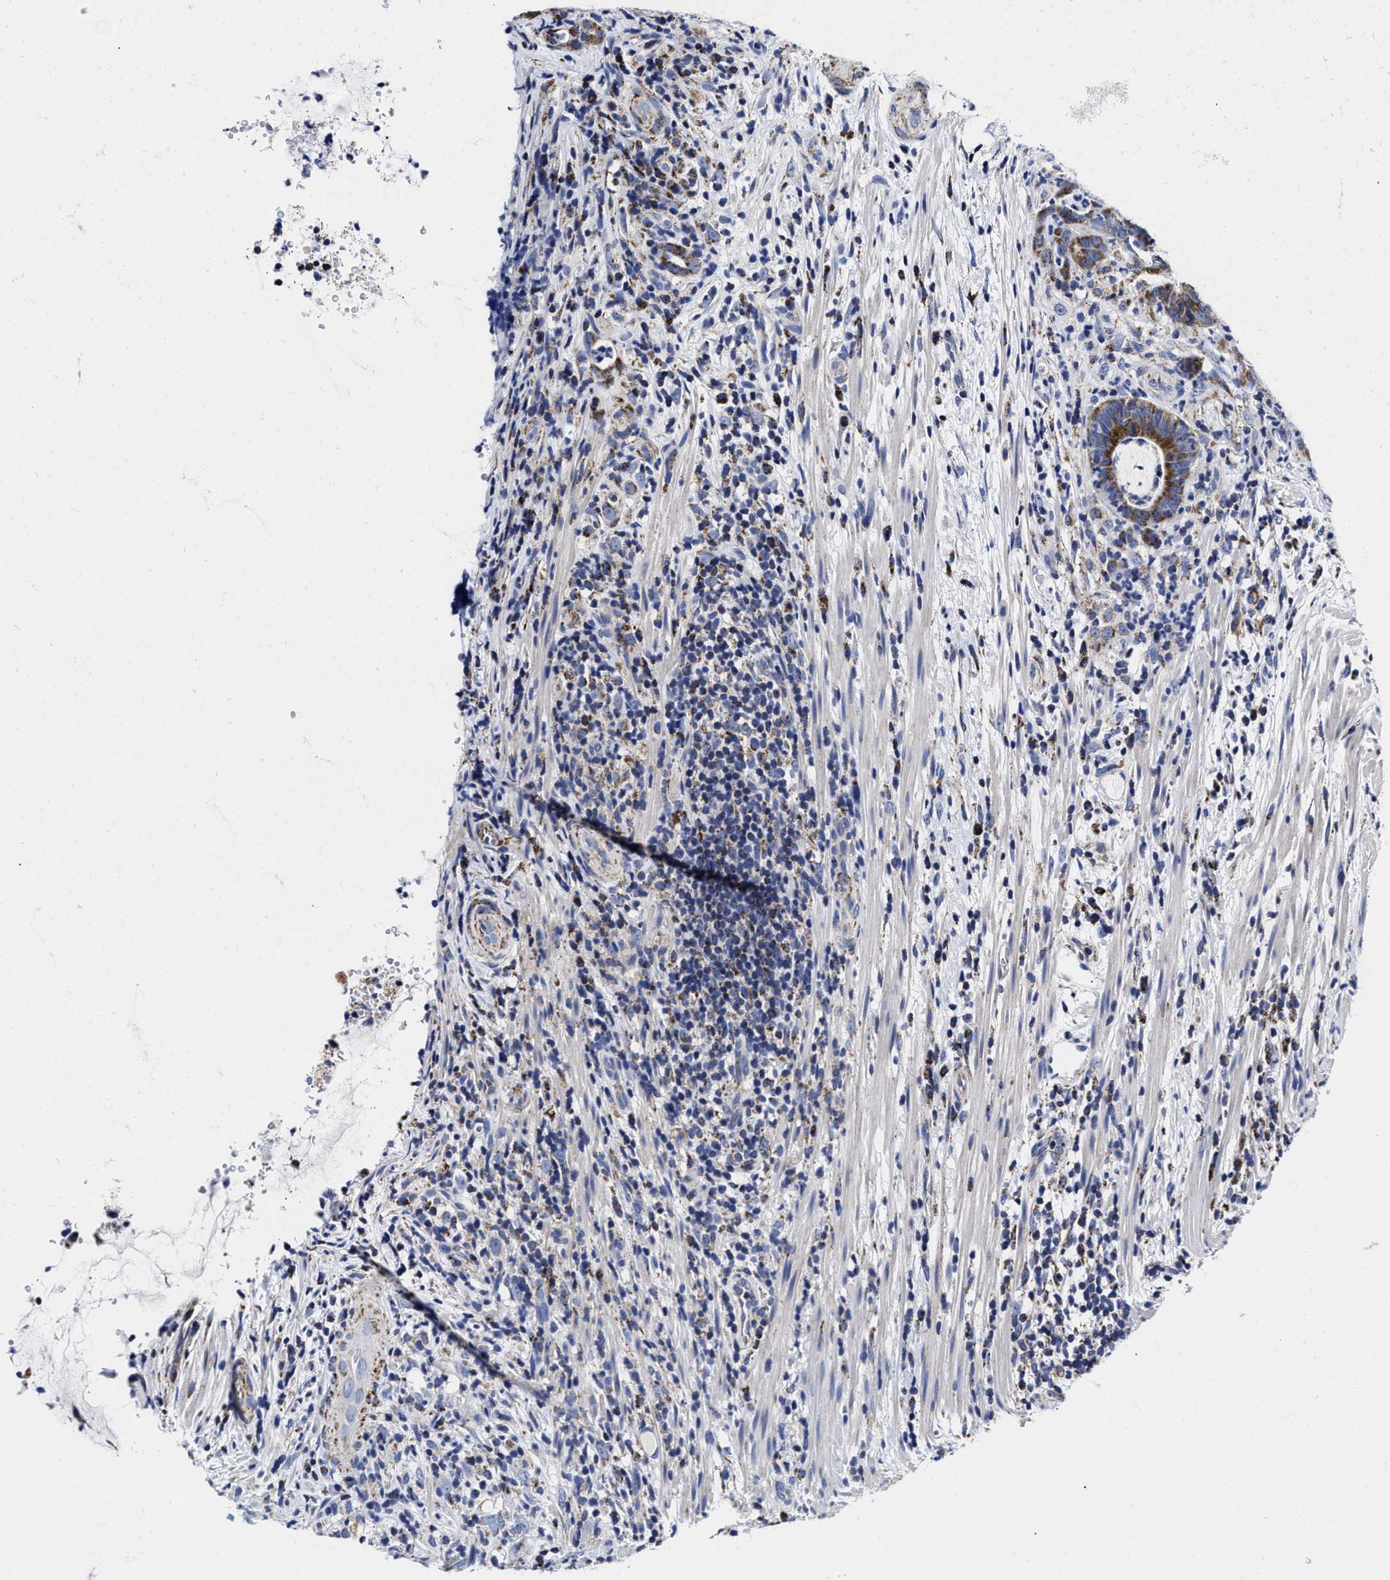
{"staining": {"intensity": "strong", "quantity": ">75%", "location": "cytoplasmic/membranous"}, "tissue": "colorectal cancer", "cell_type": "Tumor cells", "image_type": "cancer", "snomed": [{"axis": "morphology", "description": "Adenocarcinoma, NOS"}, {"axis": "topography", "description": "Colon"}], "caption": "DAB (3,3'-diaminobenzidine) immunohistochemical staining of adenocarcinoma (colorectal) shows strong cytoplasmic/membranous protein expression in approximately >75% of tumor cells.", "gene": "HINT2", "patient": {"sex": "female", "age": 66}}